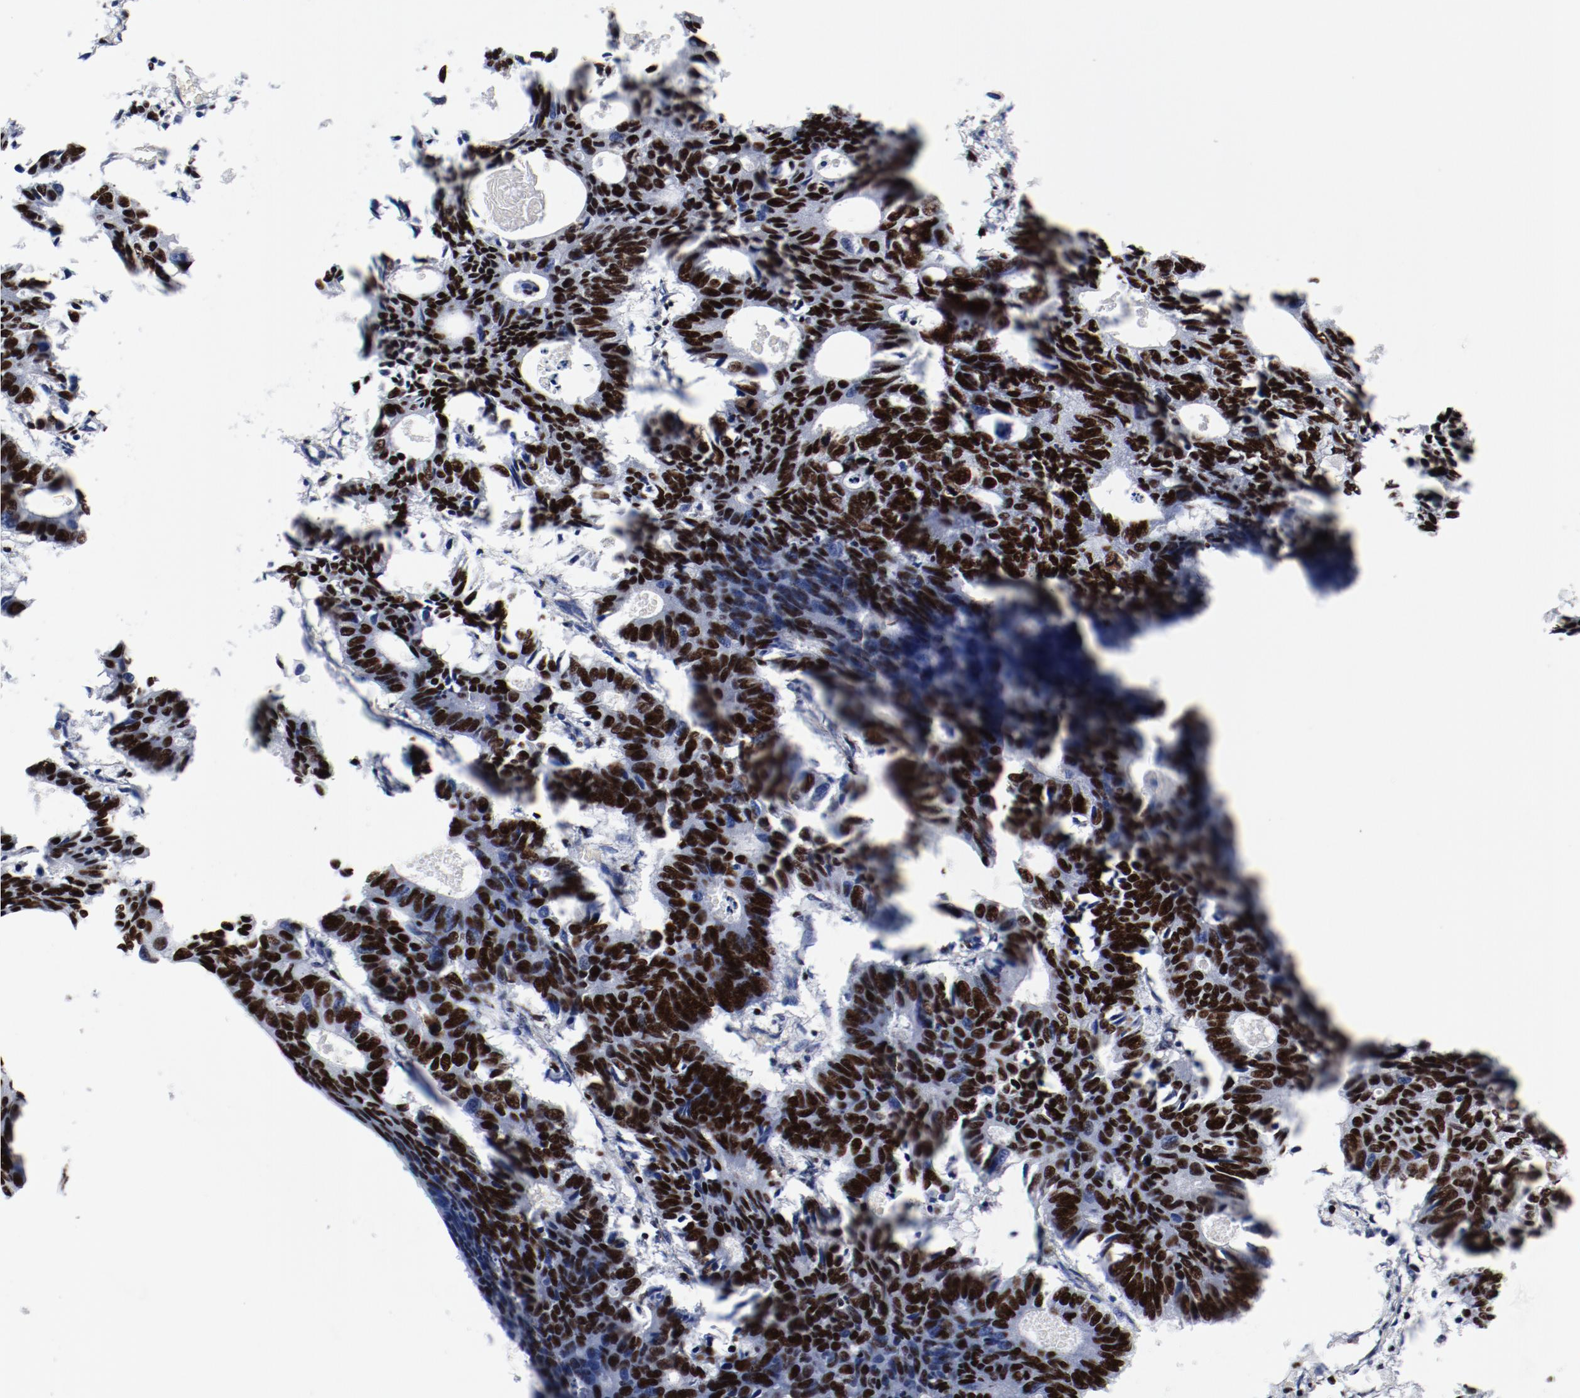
{"staining": {"intensity": "strong", "quantity": ">75%", "location": "nuclear"}, "tissue": "colorectal cancer", "cell_type": "Tumor cells", "image_type": "cancer", "snomed": [{"axis": "morphology", "description": "Adenocarcinoma, NOS"}, {"axis": "topography", "description": "Colon"}], "caption": "Colorectal cancer stained with a brown dye displays strong nuclear positive positivity in about >75% of tumor cells.", "gene": "SMARCC2", "patient": {"sex": "female", "age": 55}}